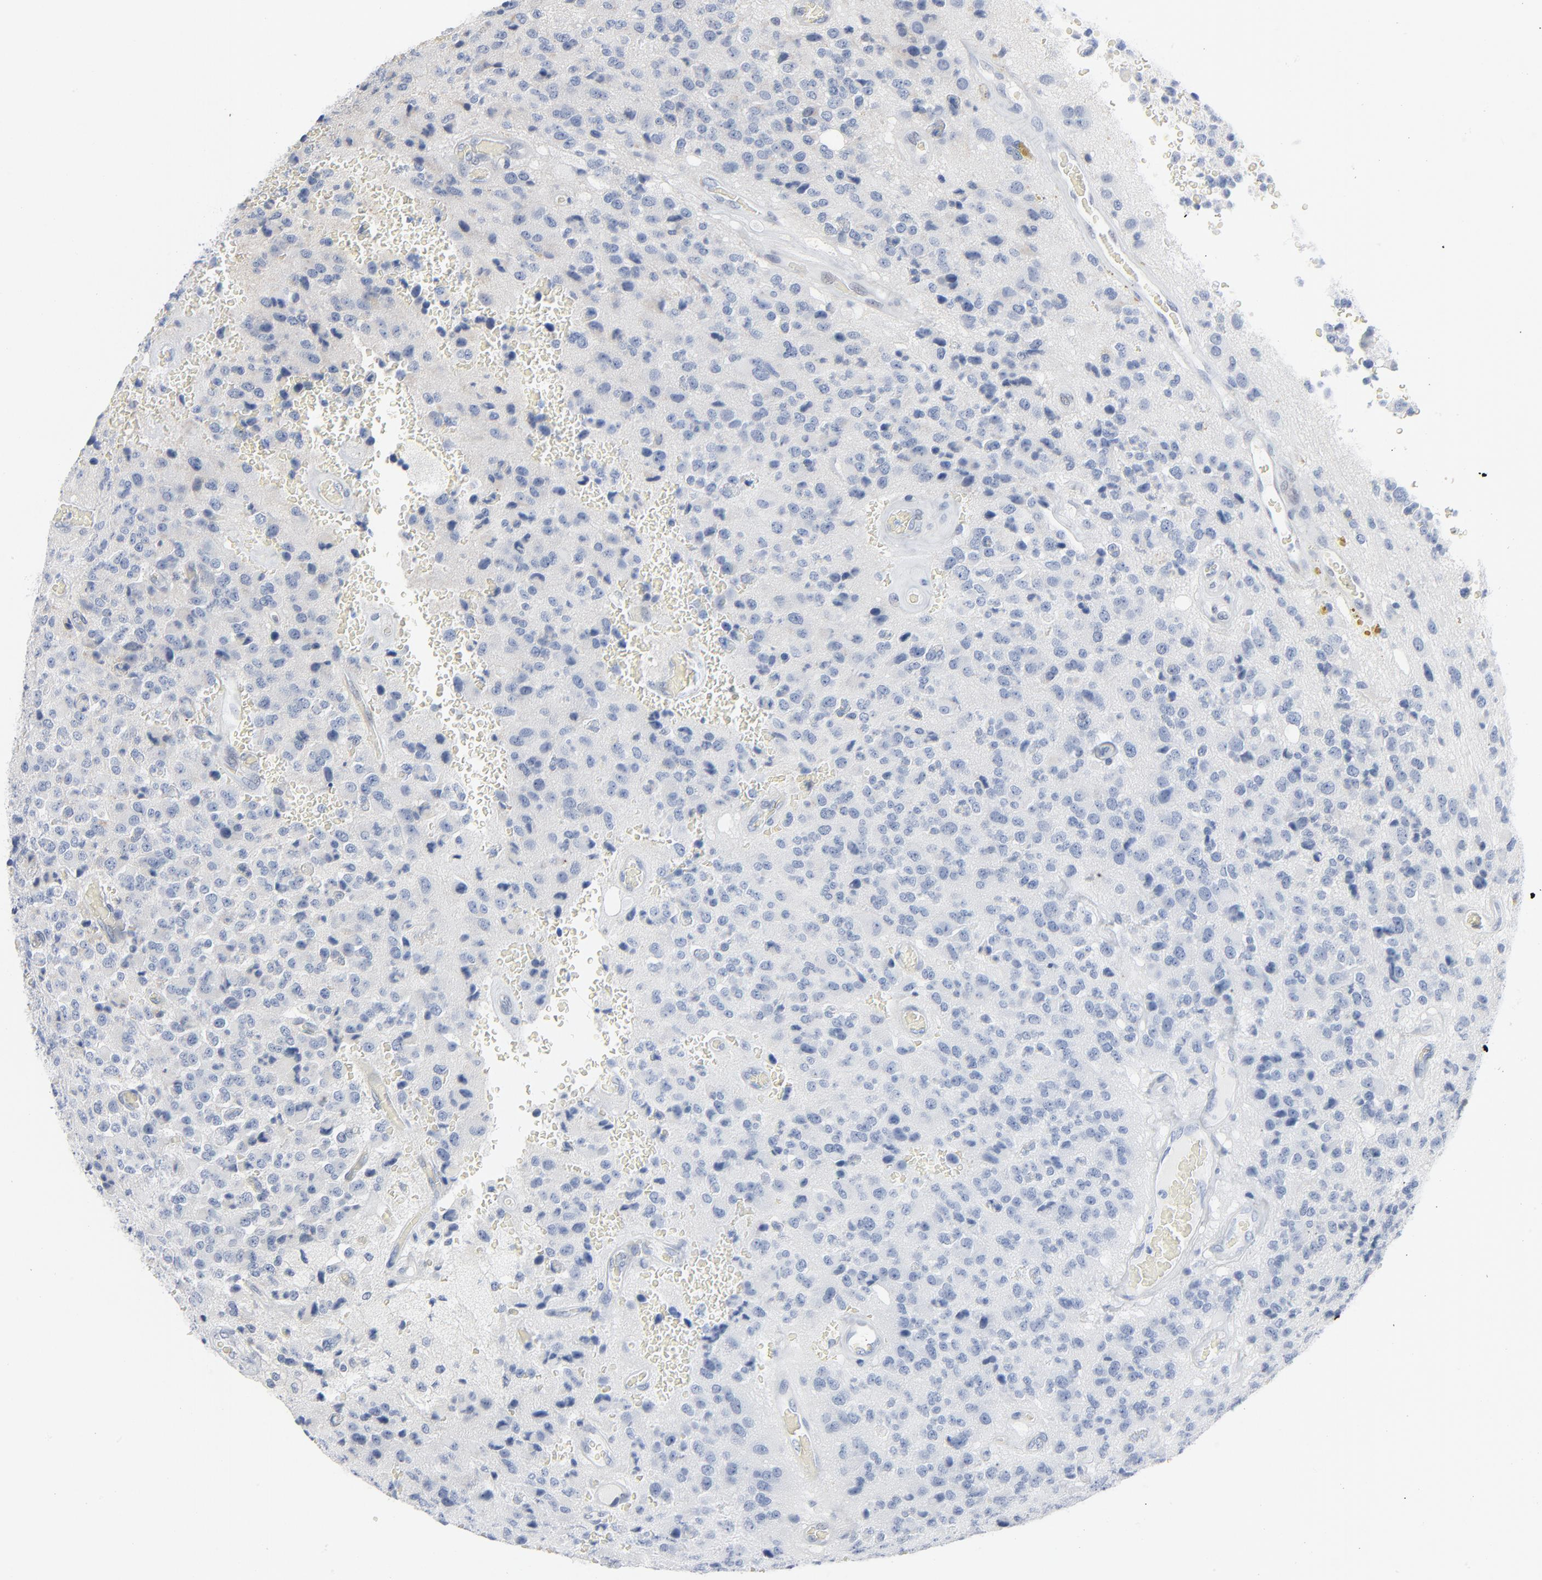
{"staining": {"intensity": "negative", "quantity": "none", "location": "none"}, "tissue": "glioma", "cell_type": "Tumor cells", "image_type": "cancer", "snomed": [{"axis": "morphology", "description": "Glioma, malignant, High grade"}, {"axis": "topography", "description": "pancreas cauda"}], "caption": "Protein analysis of glioma exhibits no significant positivity in tumor cells.", "gene": "FOXP1", "patient": {"sex": "male", "age": 60}}